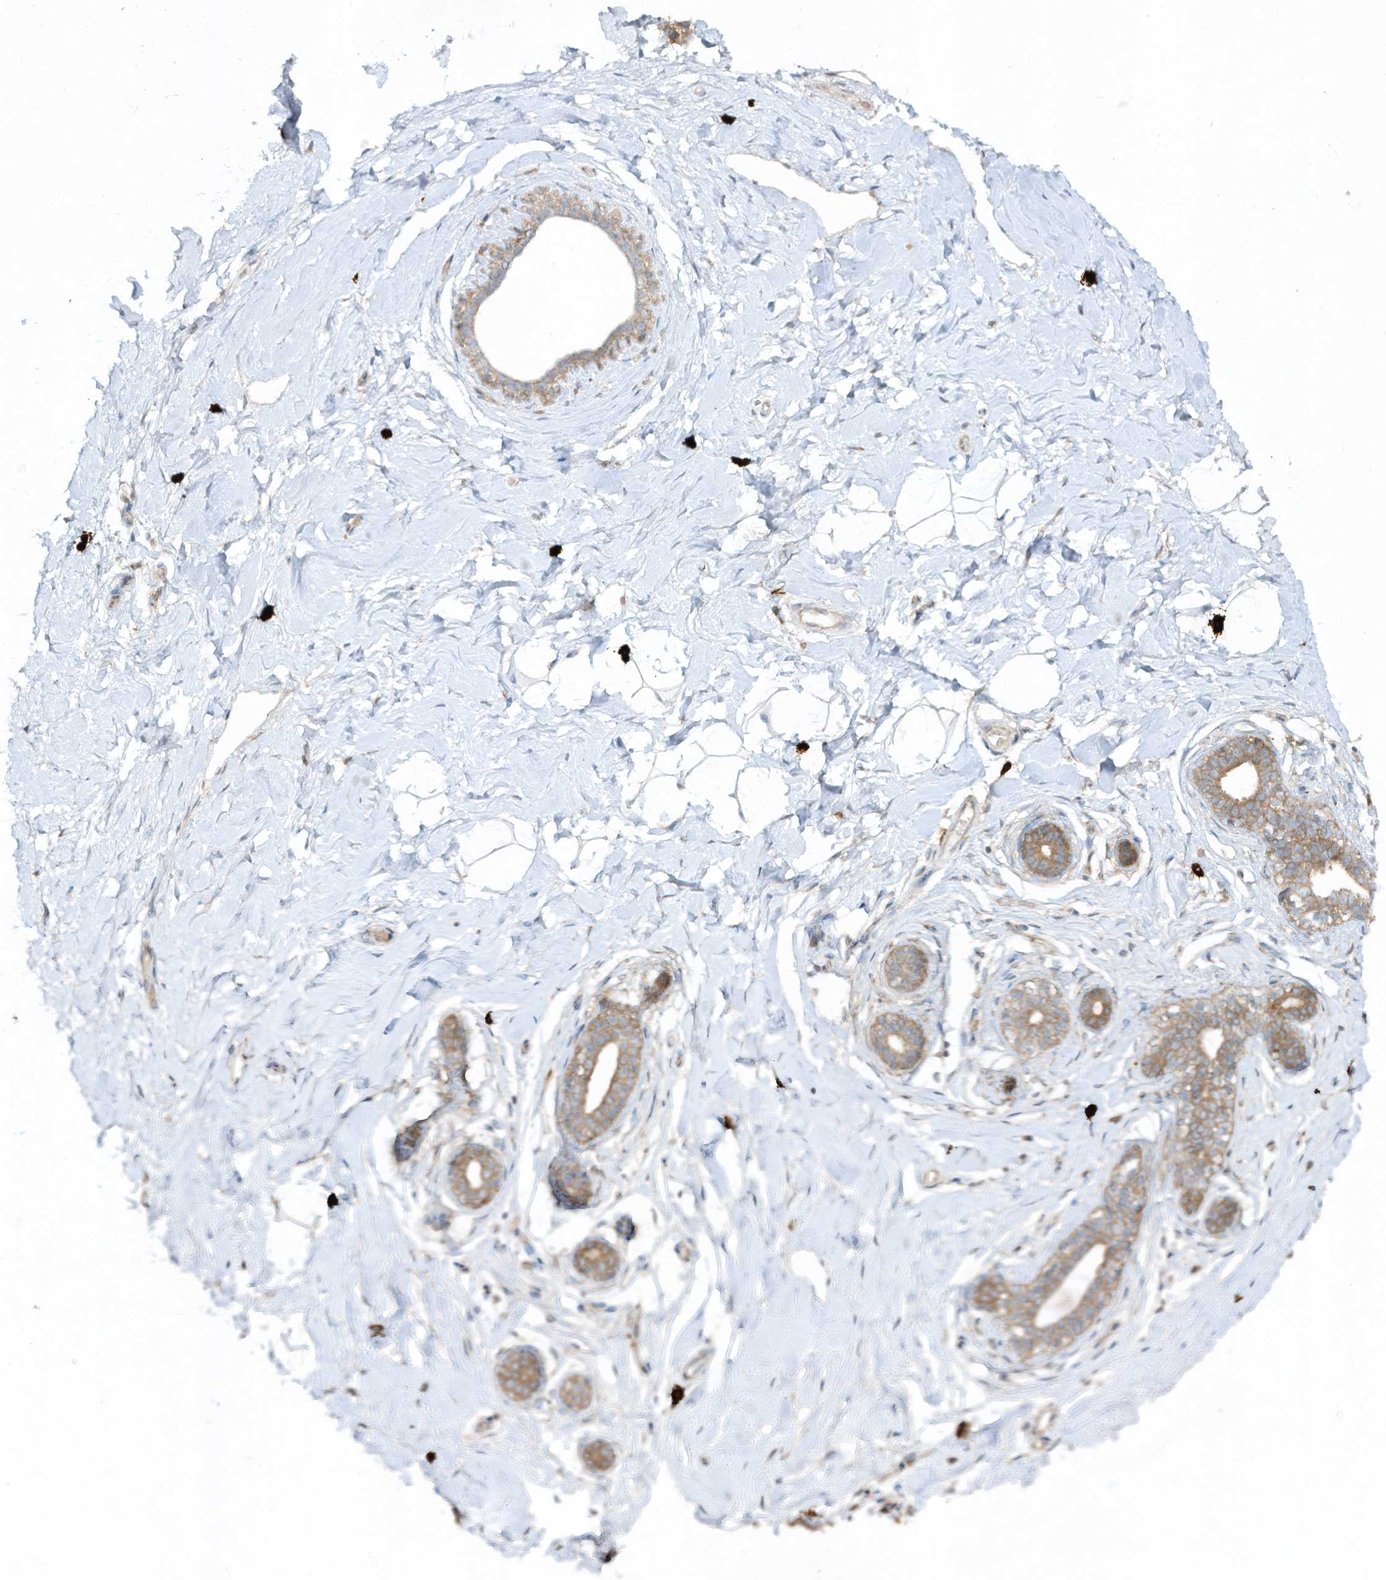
{"staining": {"intensity": "negative", "quantity": "none", "location": "none"}, "tissue": "breast", "cell_type": "Adipocytes", "image_type": "normal", "snomed": [{"axis": "morphology", "description": "Normal tissue, NOS"}, {"axis": "morphology", "description": "Adenoma, NOS"}, {"axis": "topography", "description": "Breast"}], "caption": "Immunohistochemistry (IHC) of normal breast exhibits no staining in adipocytes.", "gene": "LDAH", "patient": {"sex": "female", "age": 23}}